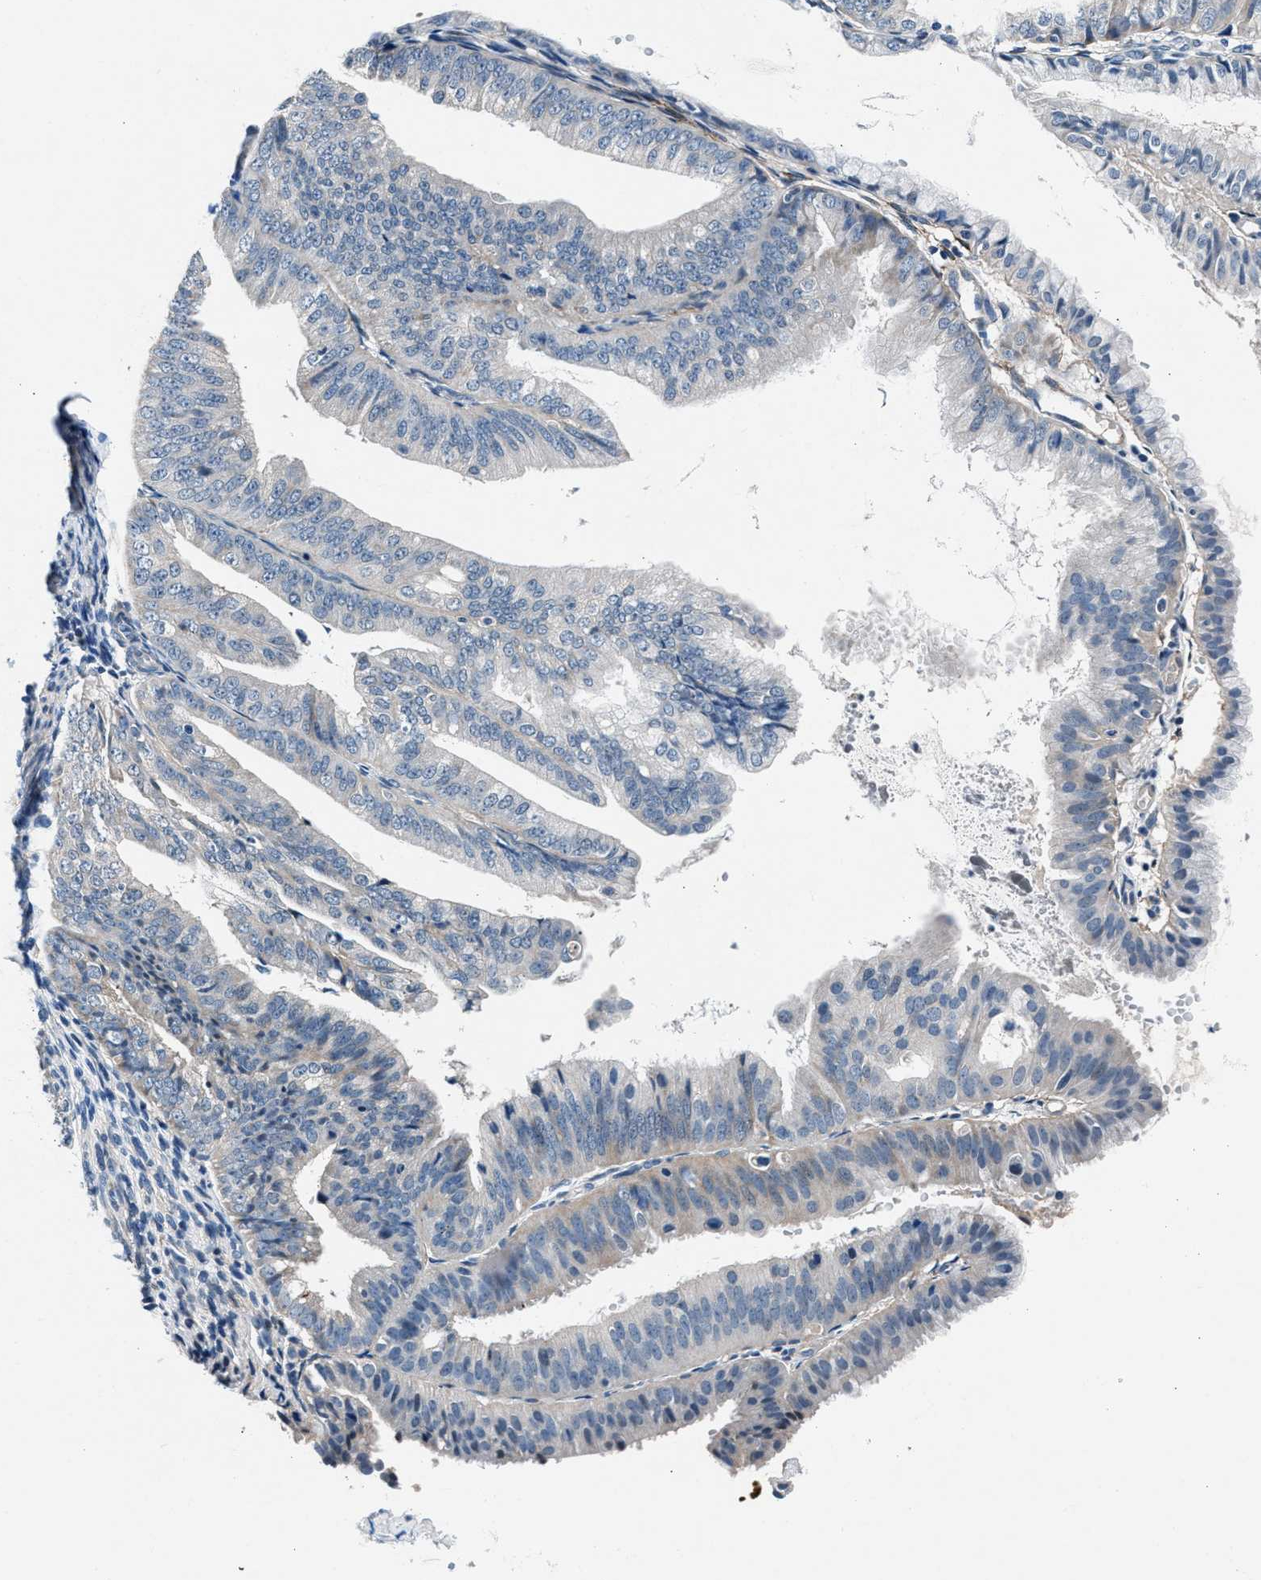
{"staining": {"intensity": "negative", "quantity": "none", "location": "none"}, "tissue": "endometrial cancer", "cell_type": "Tumor cells", "image_type": "cancer", "snomed": [{"axis": "morphology", "description": "Adenocarcinoma, NOS"}, {"axis": "topography", "description": "Endometrium"}], "caption": "Endometrial cancer was stained to show a protein in brown. There is no significant expression in tumor cells.", "gene": "DENND6B", "patient": {"sex": "female", "age": 63}}